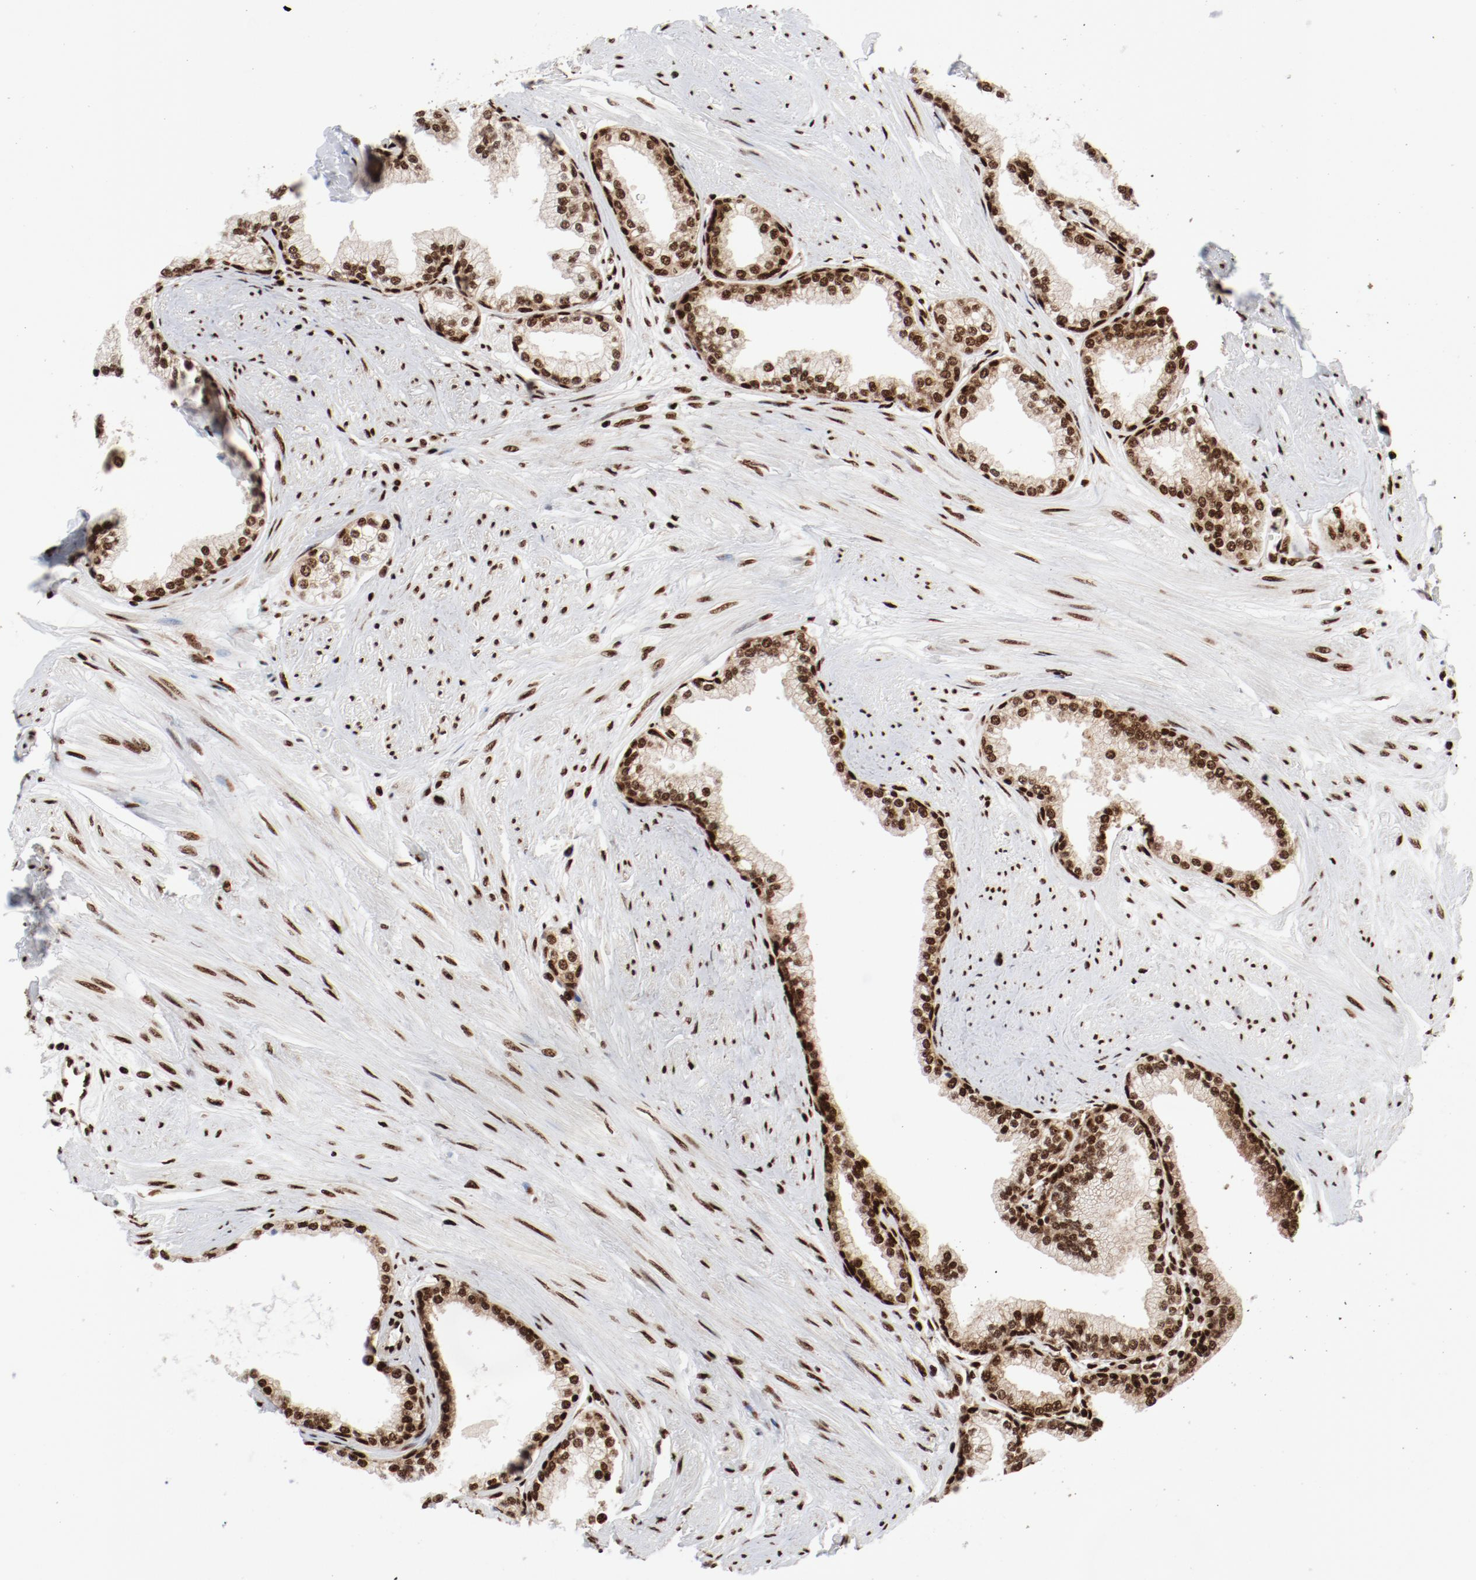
{"staining": {"intensity": "strong", "quantity": ">75%", "location": "nuclear"}, "tissue": "prostate", "cell_type": "Glandular cells", "image_type": "normal", "snomed": [{"axis": "morphology", "description": "Normal tissue, NOS"}, {"axis": "topography", "description": "Prostate"}], "caption": "Immunohistochemistry staining of normal prostate, which exhibits high levels of strong nuclear expression in about >75% of glandular cells indicating strong nuclear protein positivity. The staining was performed using DAB (3,3'-diaminobenzidine) (brown) for protein detection and nuclei were counterstained in hematoxylin (blue).", "gene": "NFYB", "patient": {"sex": "male", "age": 64}}